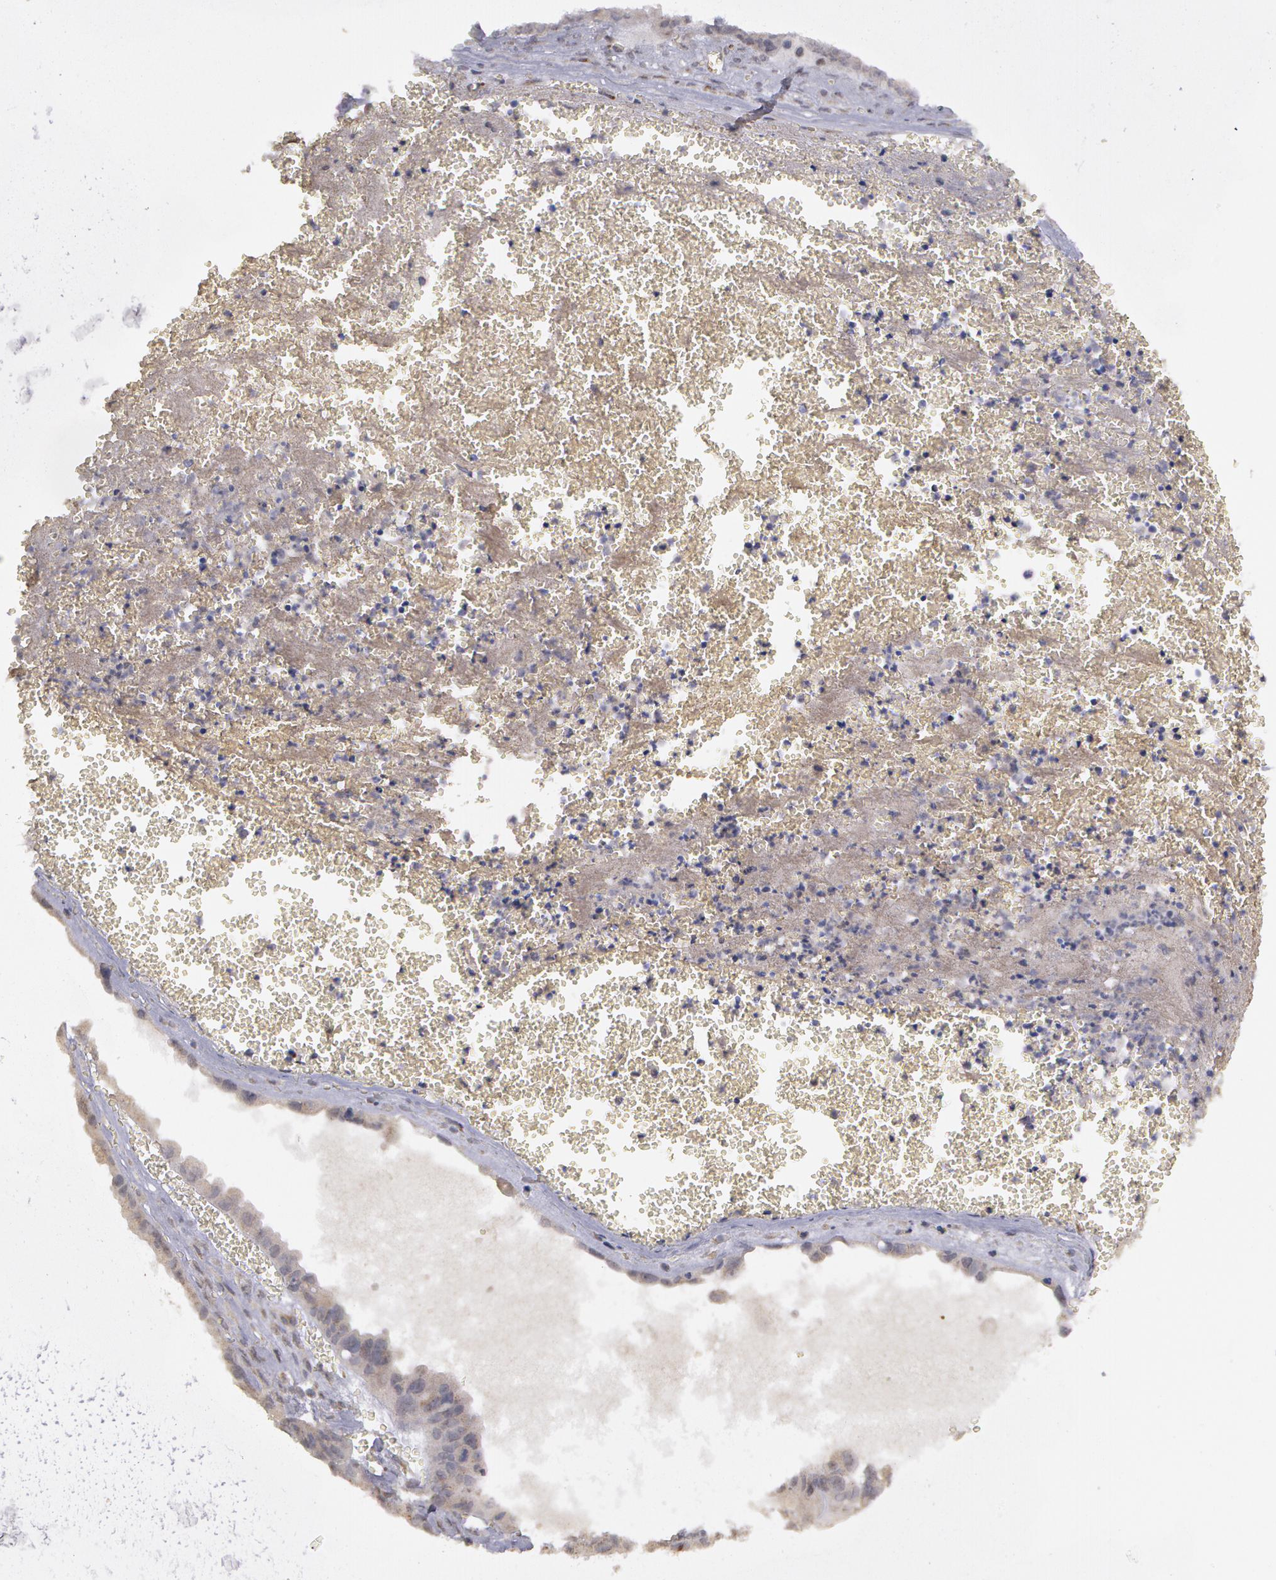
{"staining": {"intensity": "negative", "quantity": "none", "location": "none"}, "tissue": "ovarian cancer", "cell_type": "Tumor cells", "image_type": "cancer", "snomed": [{"axis": "morphology", "description": "Carcinoma, endometroid"}, {"axis": "topography", "description": "Ovary"}], "caption": "Tumor cells are negative for brown protein staining in ovarian cancer.", "gene": "STX5", "patient": {"sex": "female", "age": 85}}